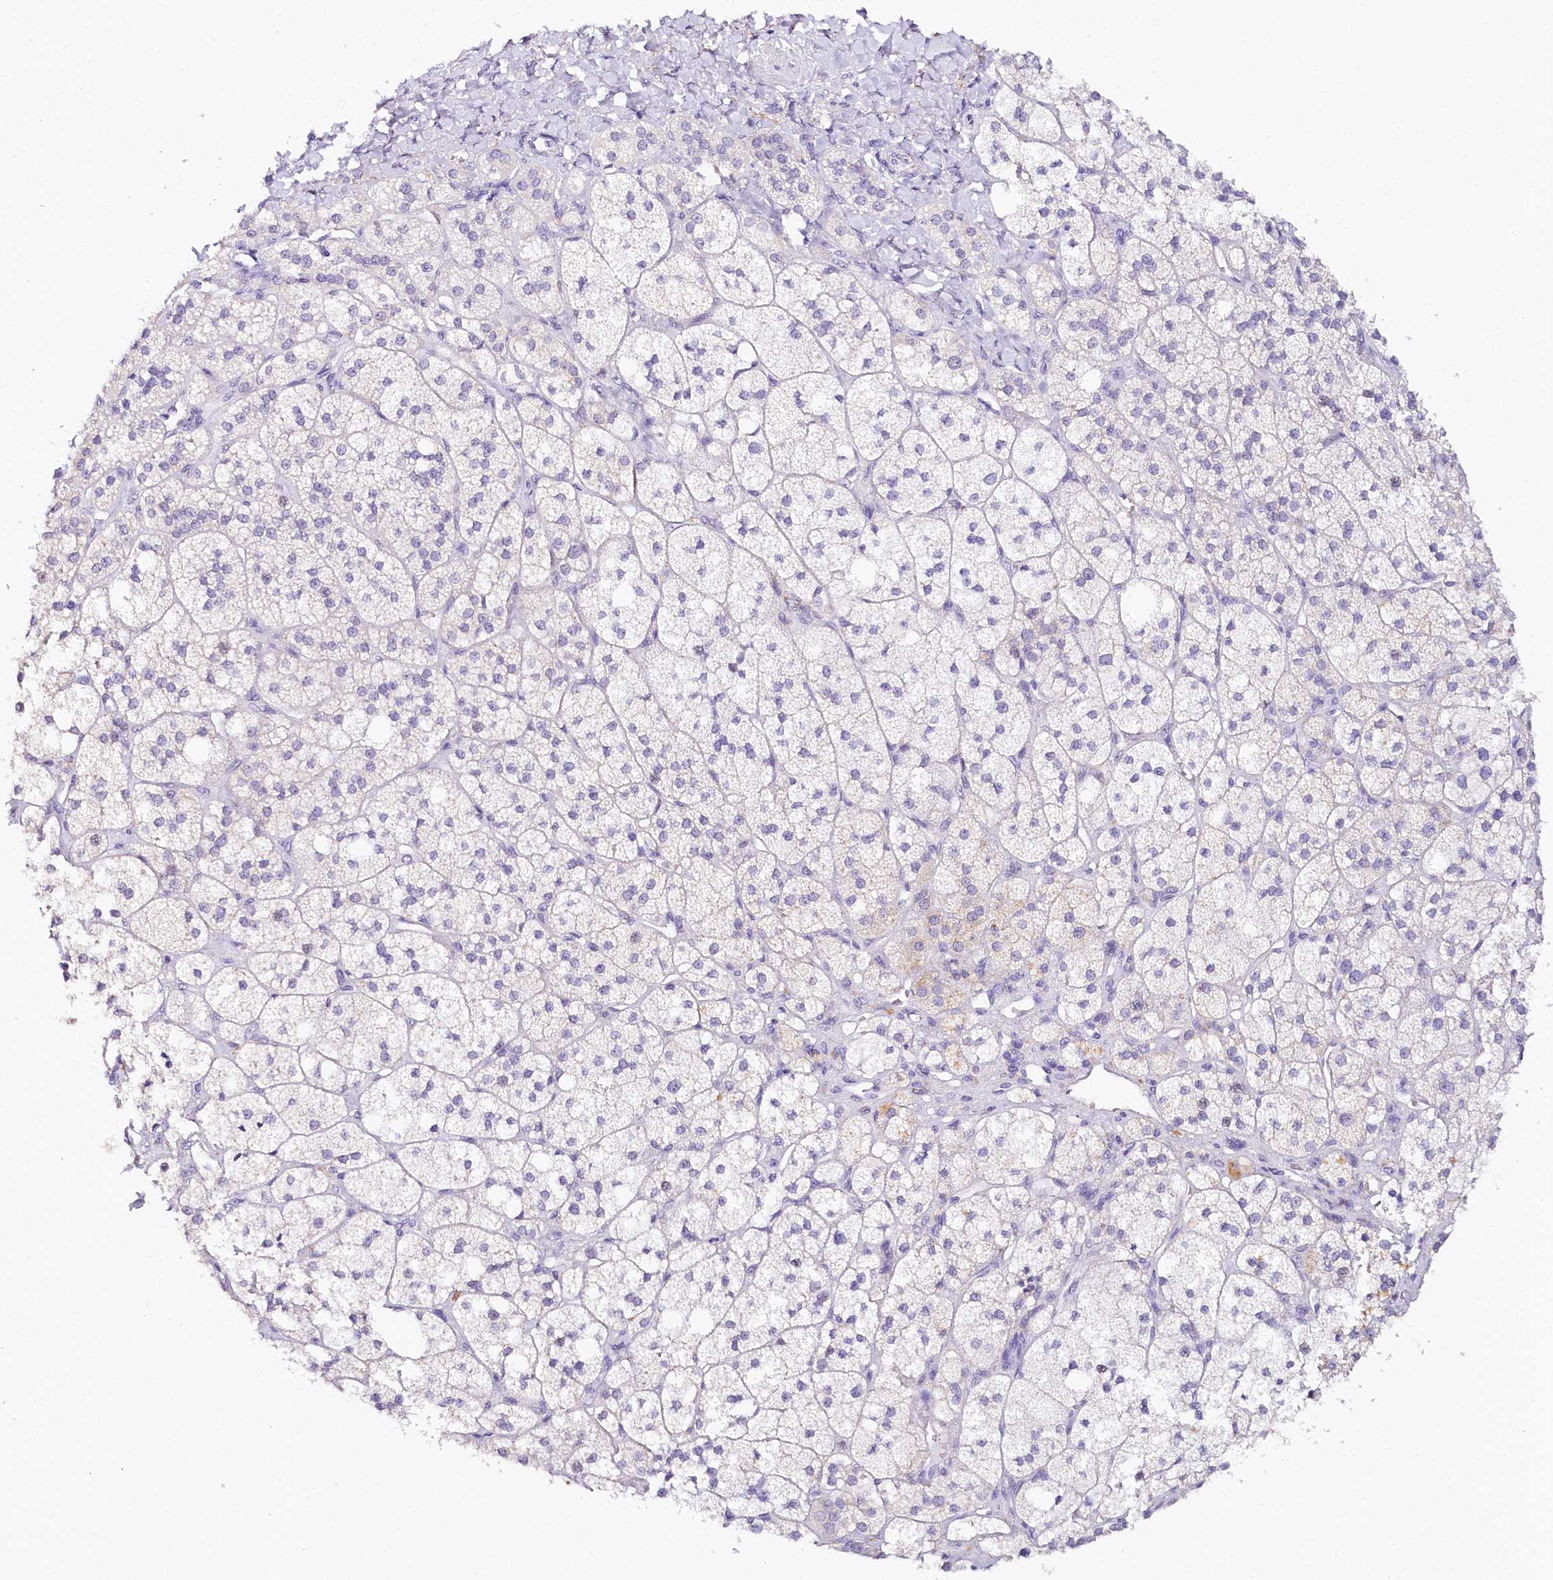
{"staining": {"intensity": "negative", "quantity": "none", "location": "none"}, "tissue": "adrenal gland", "cell_type": "Glandular cells", "image_type": "normal", "snomed": [{"axis": "morphology", "description": "Normal tissue, NOS"}, {"axis": "topography", "description": "Adrenal gland"}], "caption": "IHC of unremarkable human adrenal gland demonstrates no expression in glandular cells. (DAB immunohistochemistry (IHC) with hematoxylin counter stain).", "gene": "TP53", "patient": {"sex": "male", "age": 61}}